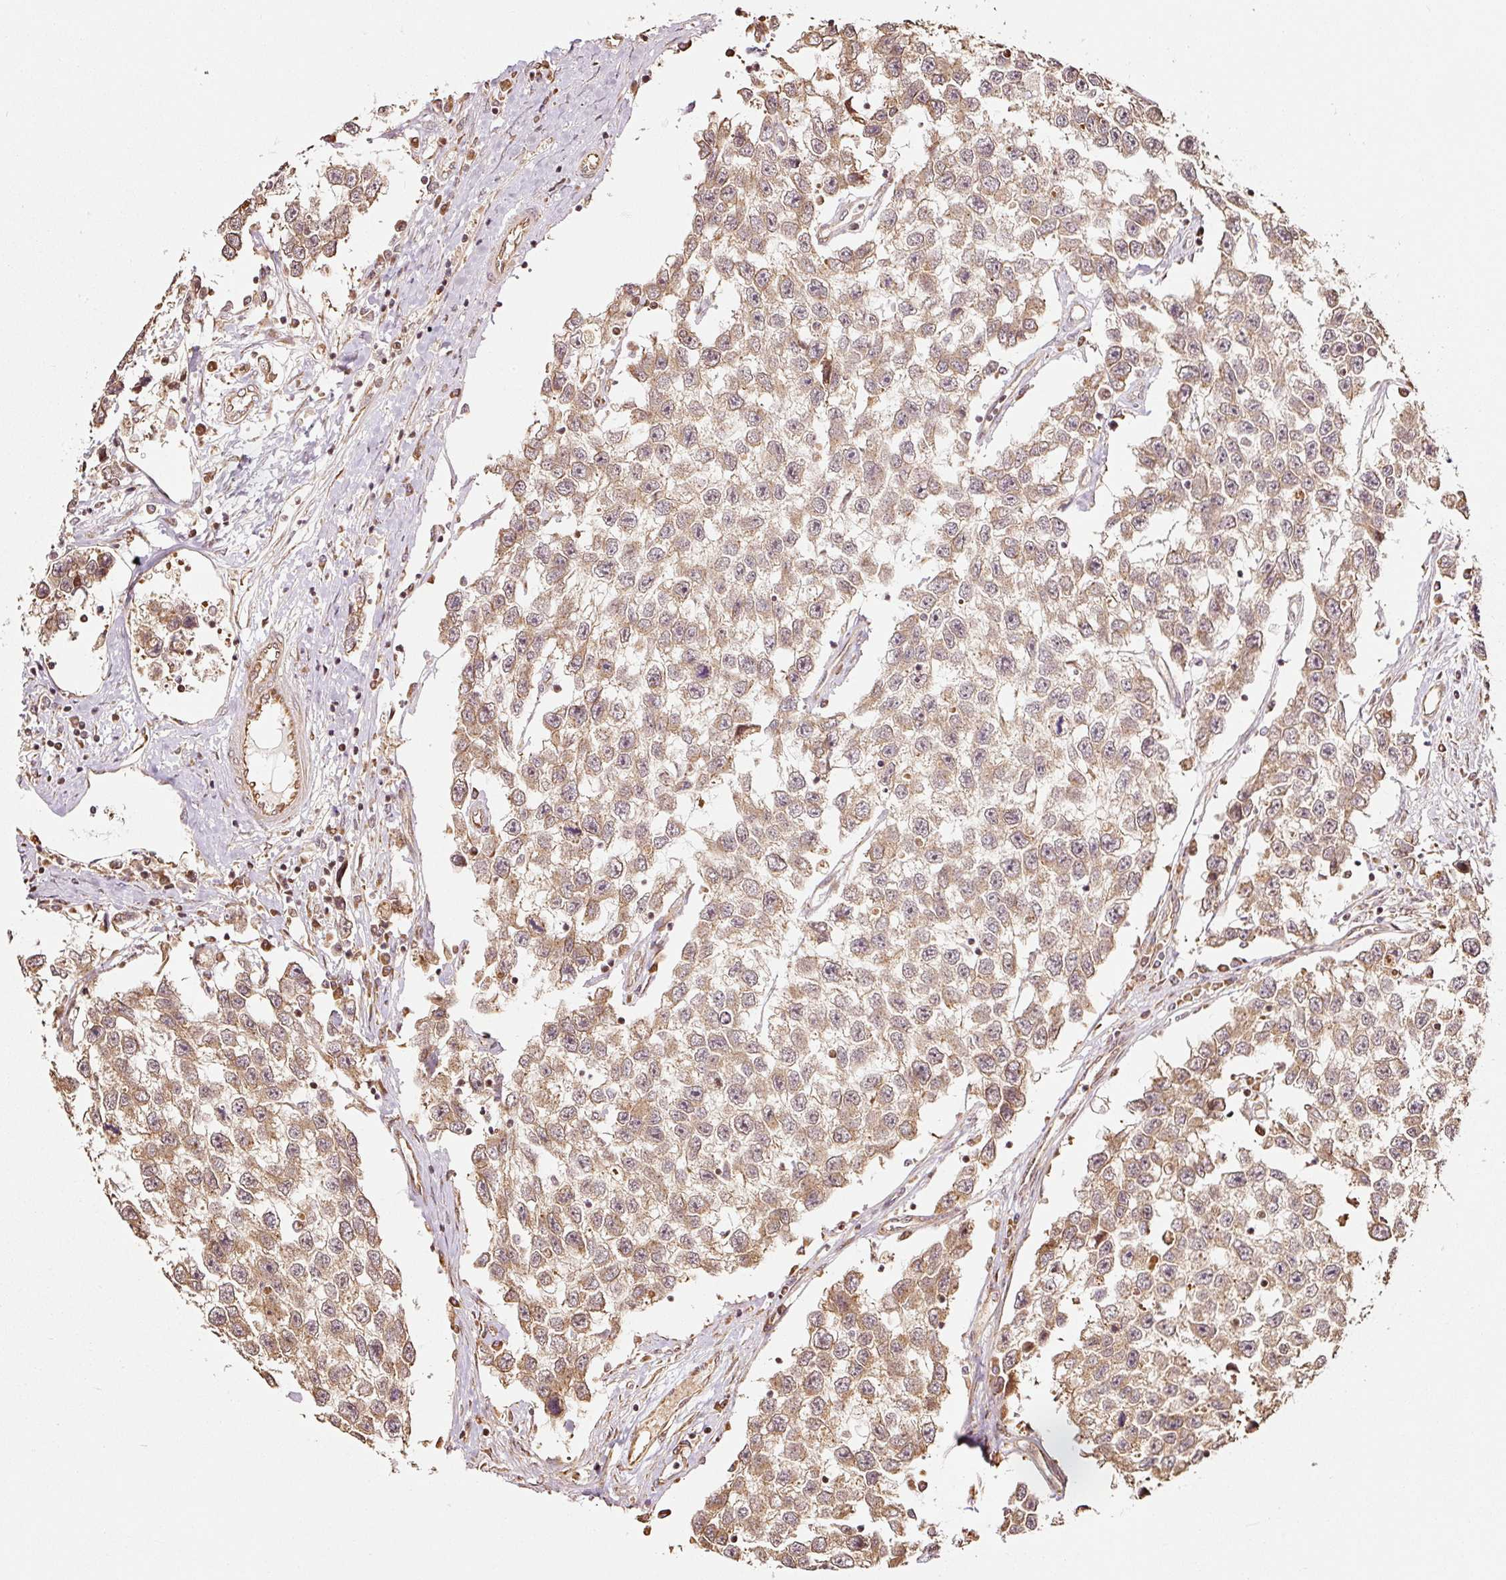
{"staining": {"intensity": "moderate", "quantity": ">75%", "location": "cytoplasmic/membranous"}, "tissue": "testis cancer", "cell_type": "Tumor cells", "image_type": "cancer", "snomed": [{"axis": "morphology", "description": "Seminoma, NOS"}, {"axis": "topography", "description": "Testis"}], "caption": "Testis seminoma was stained to show a protein in brown. There is medium levels of moderate cytoplasmic/membranous expression in about >75% of tumor cells. Ihc stains the protein in brown and the nuclei are stained blue.", "gene": "ETF1", "patient": {"sex": "male", "age": 33}}